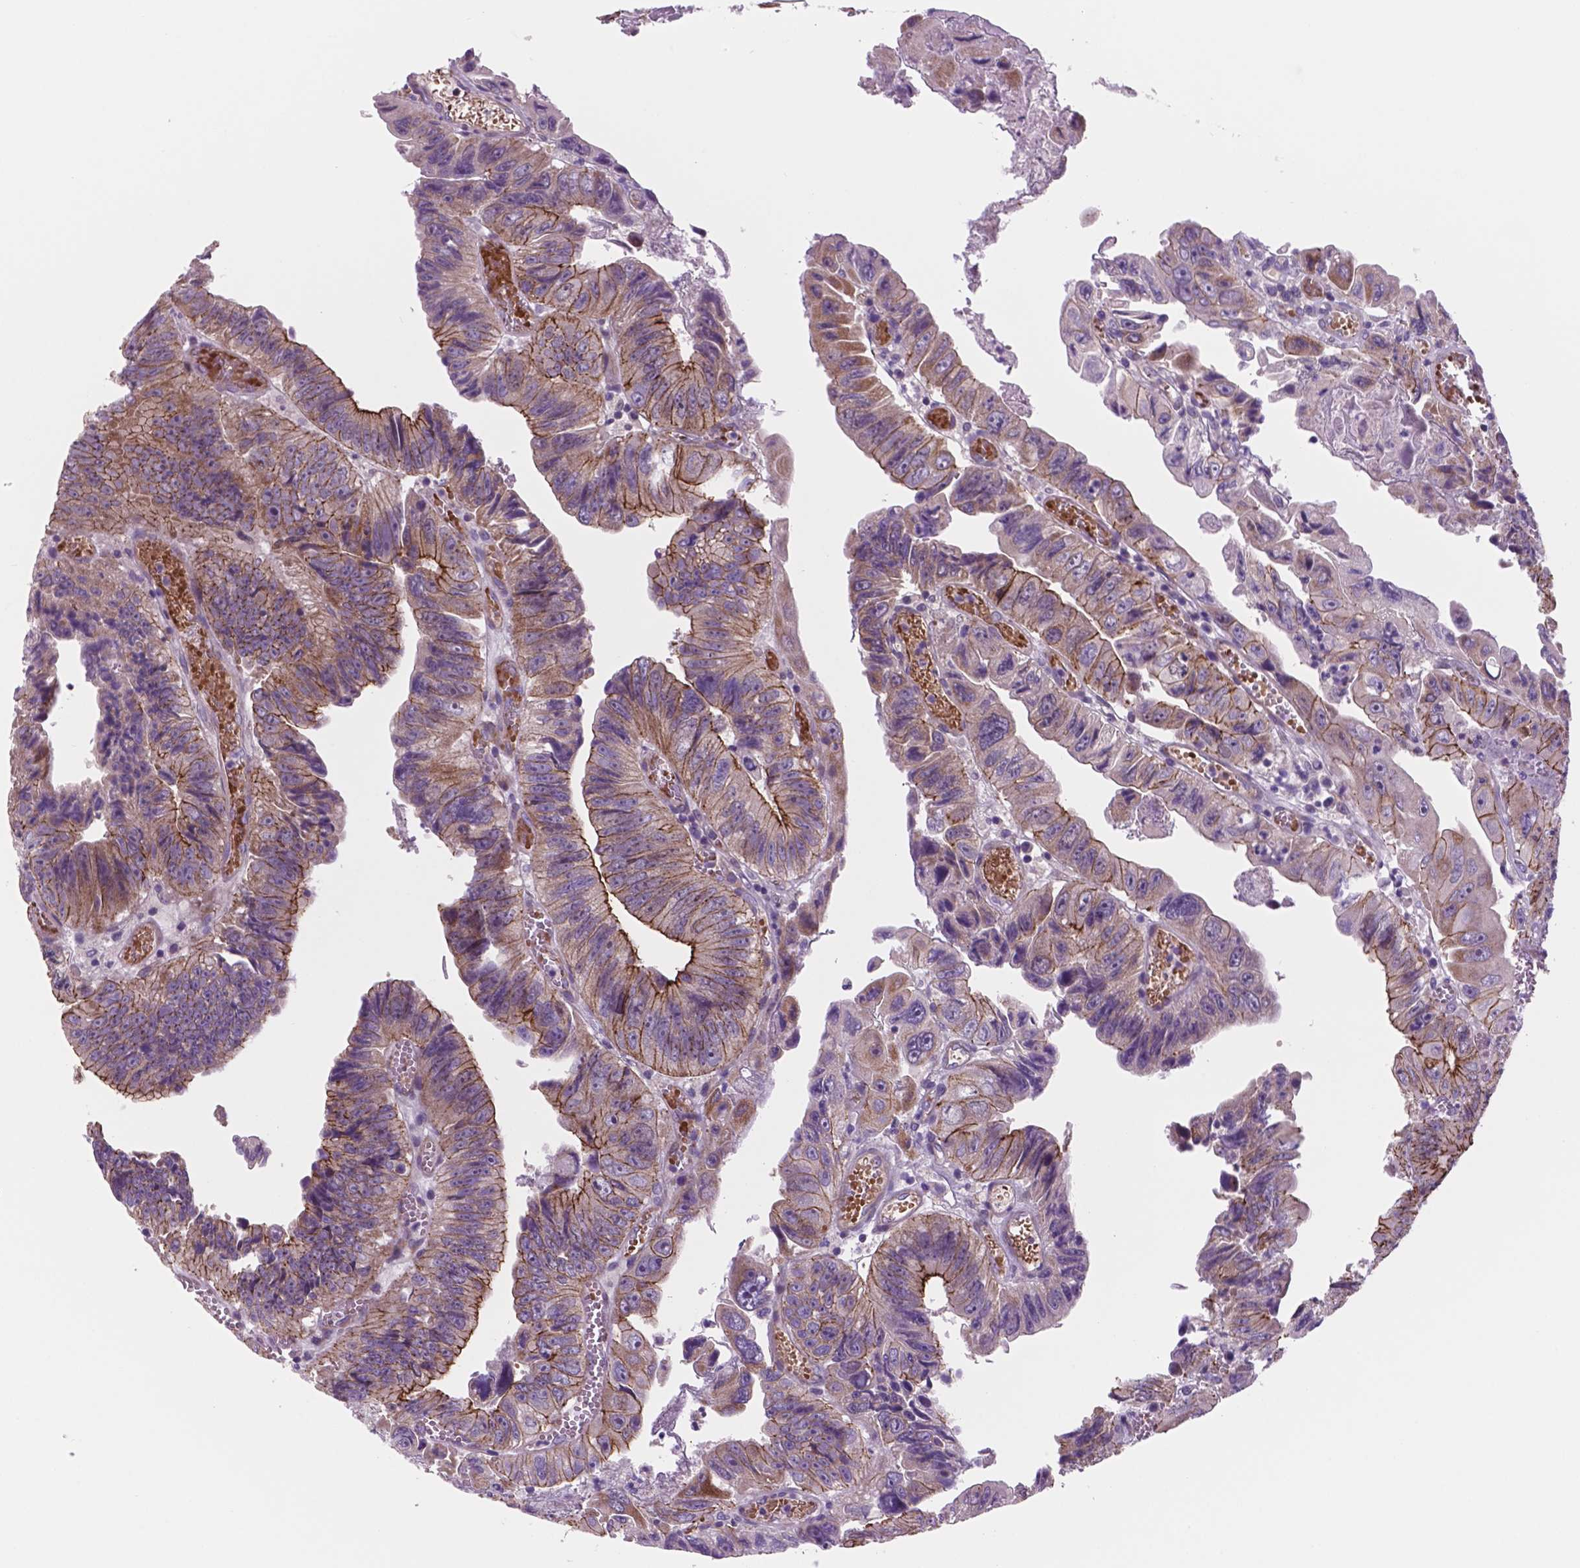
{"staining": {"intensity": "moderate", "quantity": ">75%", "location": "cytoplasmic/membranous"}, "tissue": "colorectal cancer", "cell_type": "Tumor cells", "image_type": "cancer", "snomed": [{"axis": "morphology", "description": "Adenocarcinoma, NOS"}, {"axis": "topography", "description": "Colon"}], "caption": "High-magnification brightfield microscopy of colorectal cancer (adenocarcinoma) stained with DAB (brown) and counterstained with hematoxylin (blue). tumor cells exhibit moderate cytoplasmic/membranous staining is appreciated in approximately>75% of cells.", "gene": "RND3", "patient": {"sex": "female", "age": 84}}